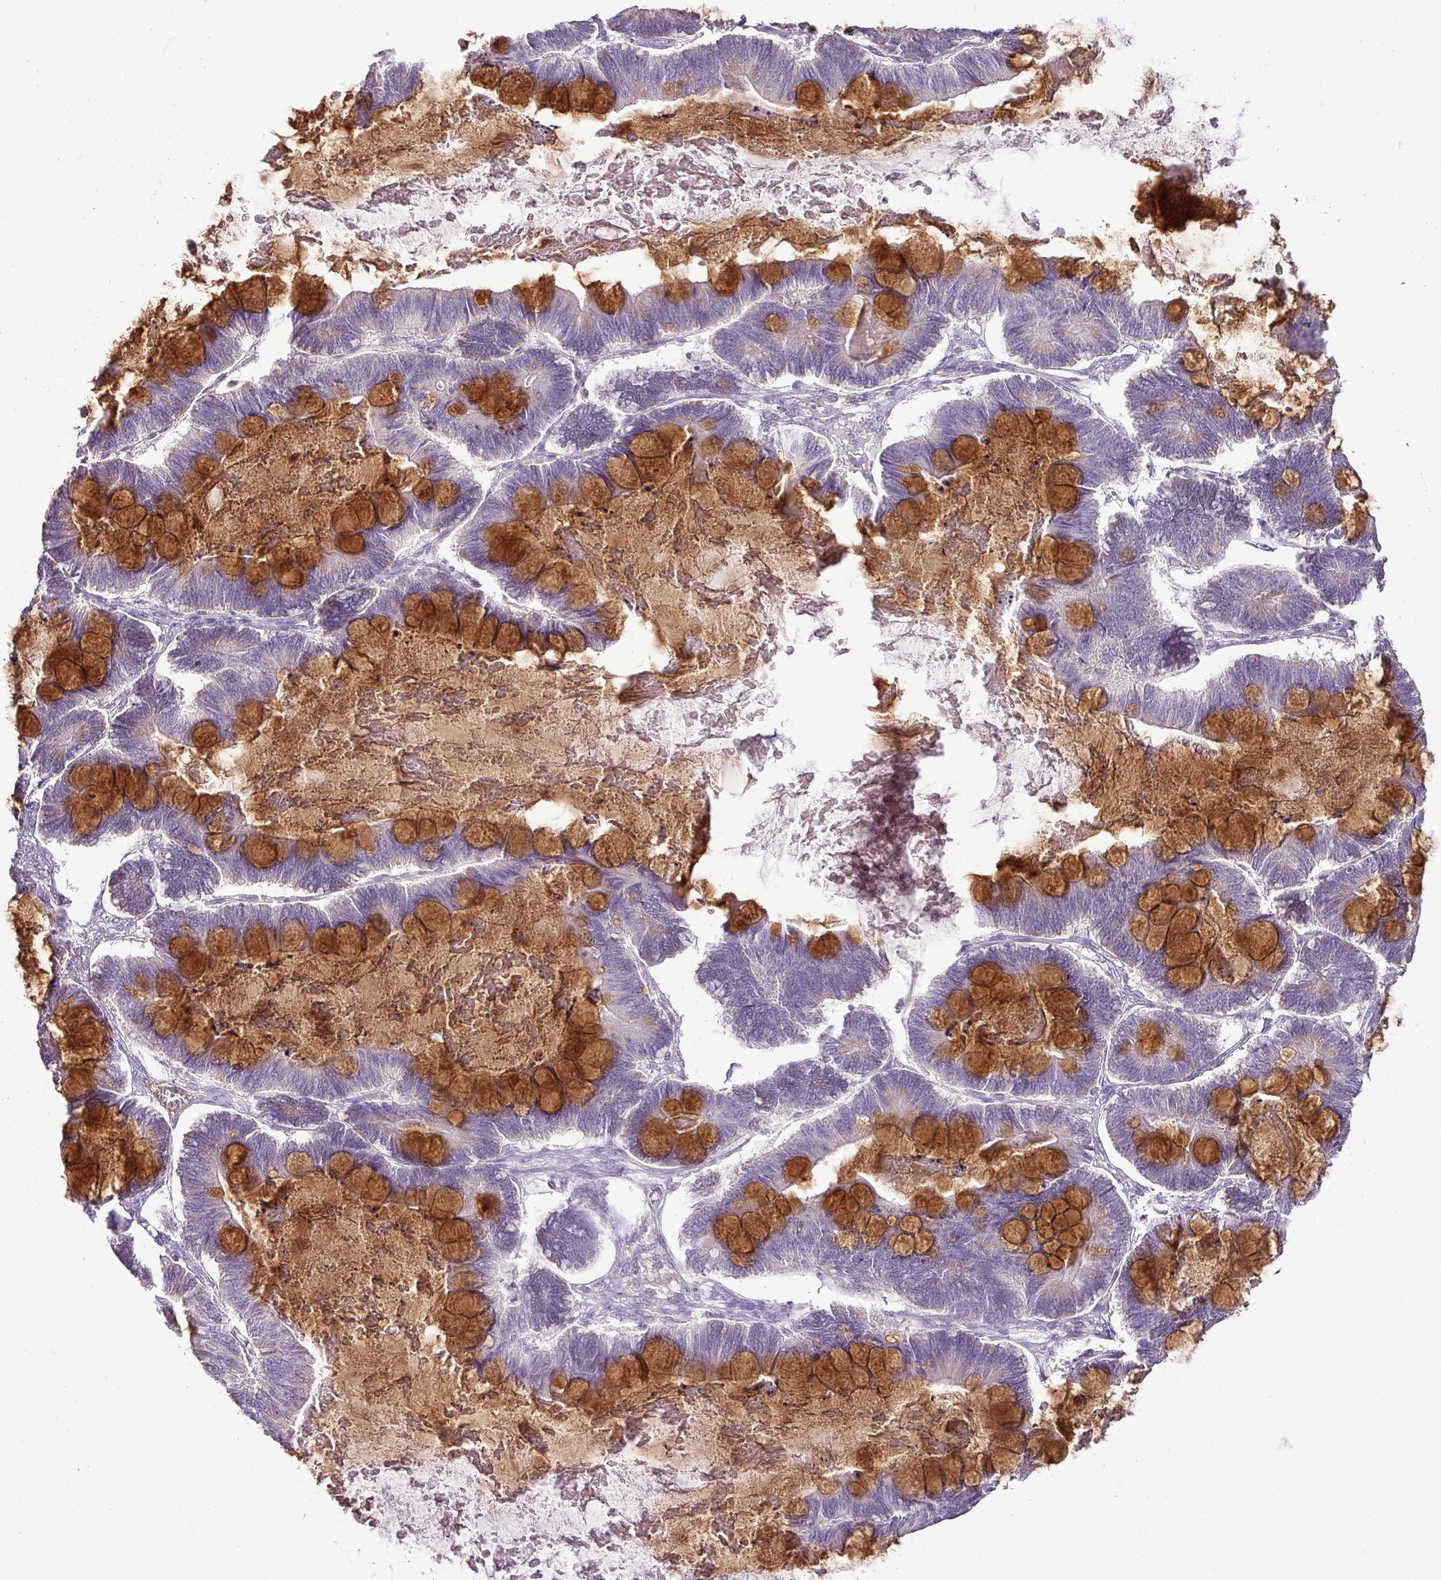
{"staining": {"intensity": "strong", "quantity": "<25%", "location": "cytoplasmic/membranous"}, "tissue": "ovarian cancer", "cell_type": "Tumor cells", "image_type": "cancer", "snomed": [{"axis": "morphology", "description": "Cystadenocarcinoma, mucinous, NOS"}, {"axis": "topography", "description": "Ovary"}], "caption": "Protein expression analysis of human ovarian mucinous cystadenocarcinoma reveals strong cytoplasmic/membranous positivity in about <25% of tumor cells. Using DAB (brown) and hematoxylin (blue) stains, captured at high magnification using brightfield microscopy.", "gene": "BRINP2", "patient": {"sex": "female", "age": 61}}